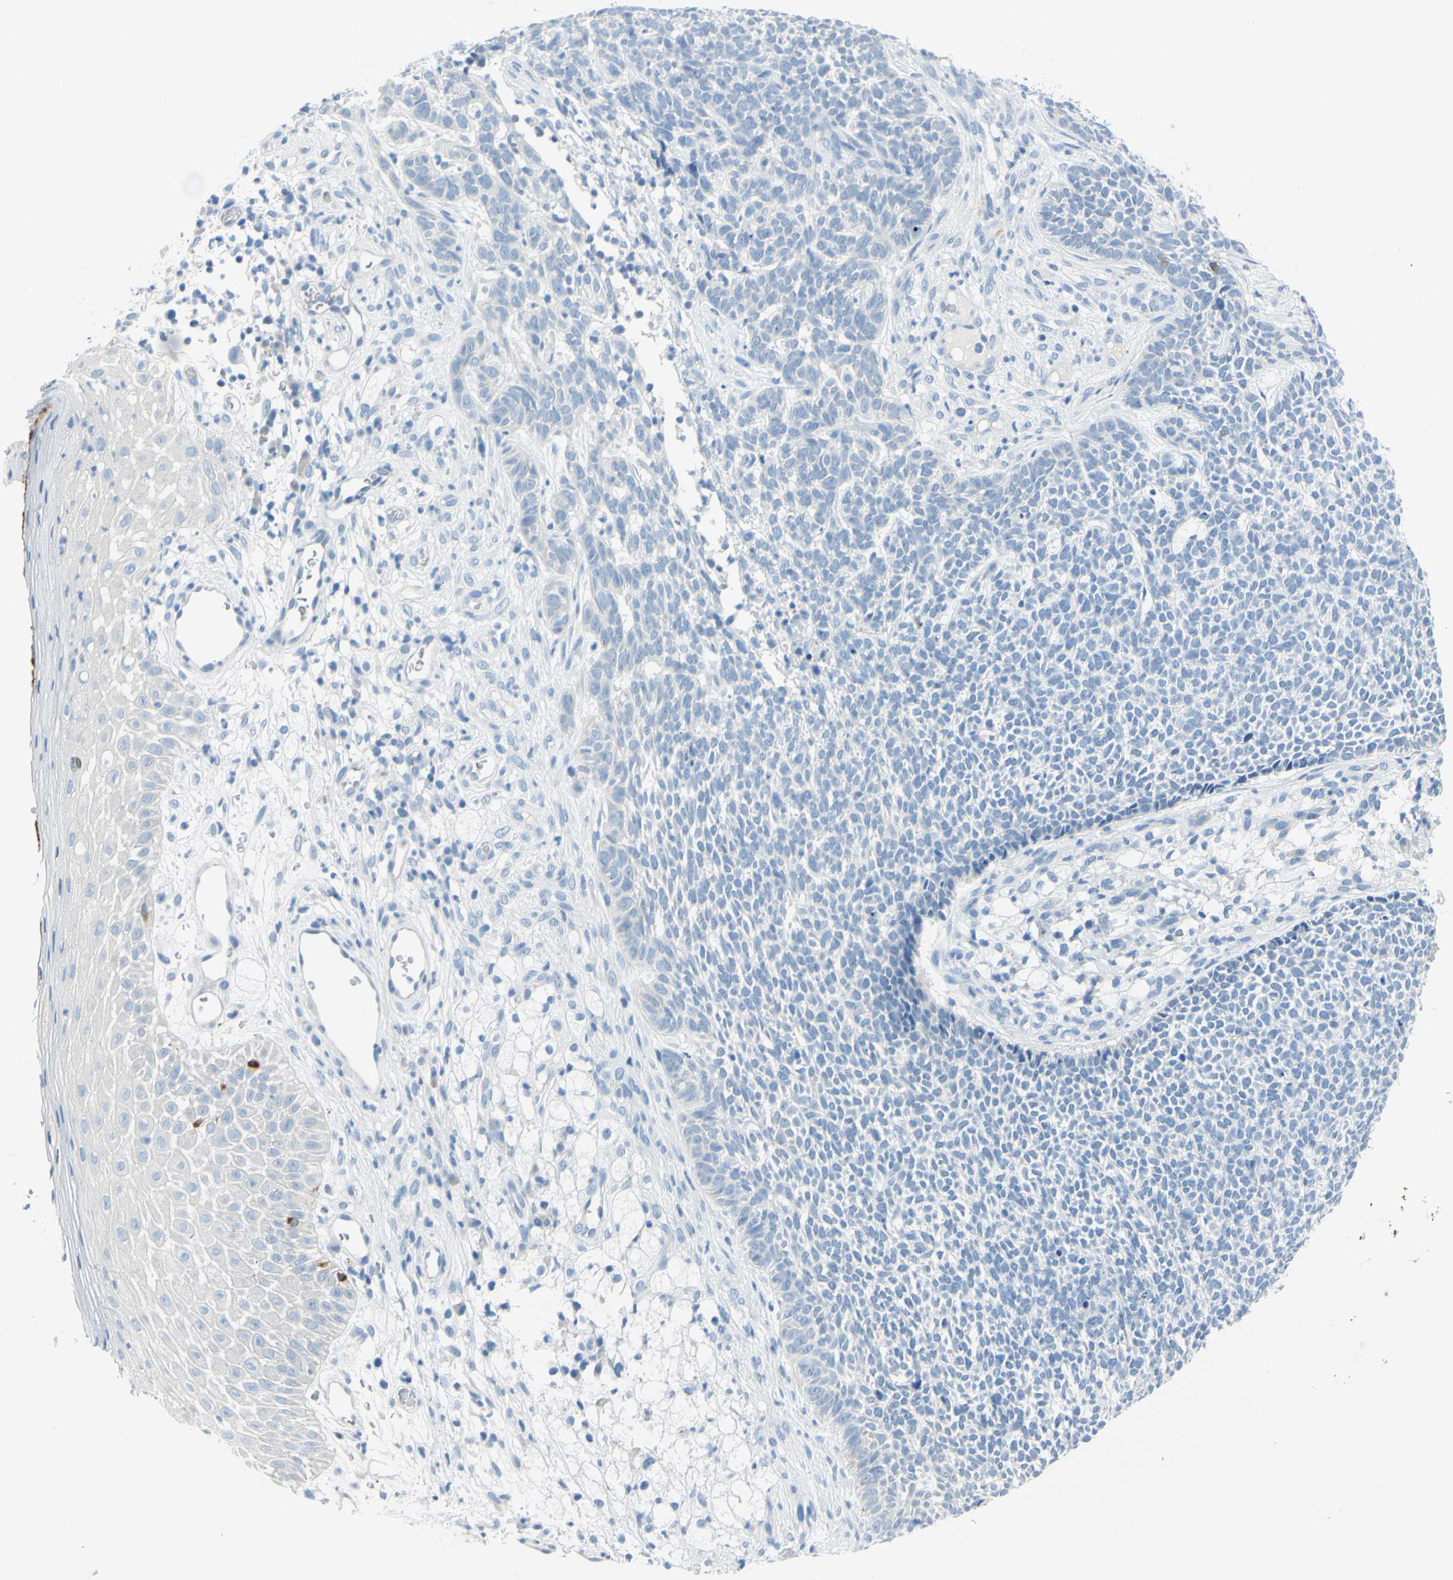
{"staining": {"intensity": "negative", "quantity": "none", "location": "none"}, "tissue": "skin cancer", "cell_type": "Tumor cells", "image_type": "cancer", "snomed": [{"axis": "morphology", "description": "Basal cell carcinoma"}, {"axis": "topography", "description": "Skin"}], "caption": "There is no significant expression in tumor cells of skin cancer.", "gene": "DCT", "patient": {"sex": "female", "age": 84}}